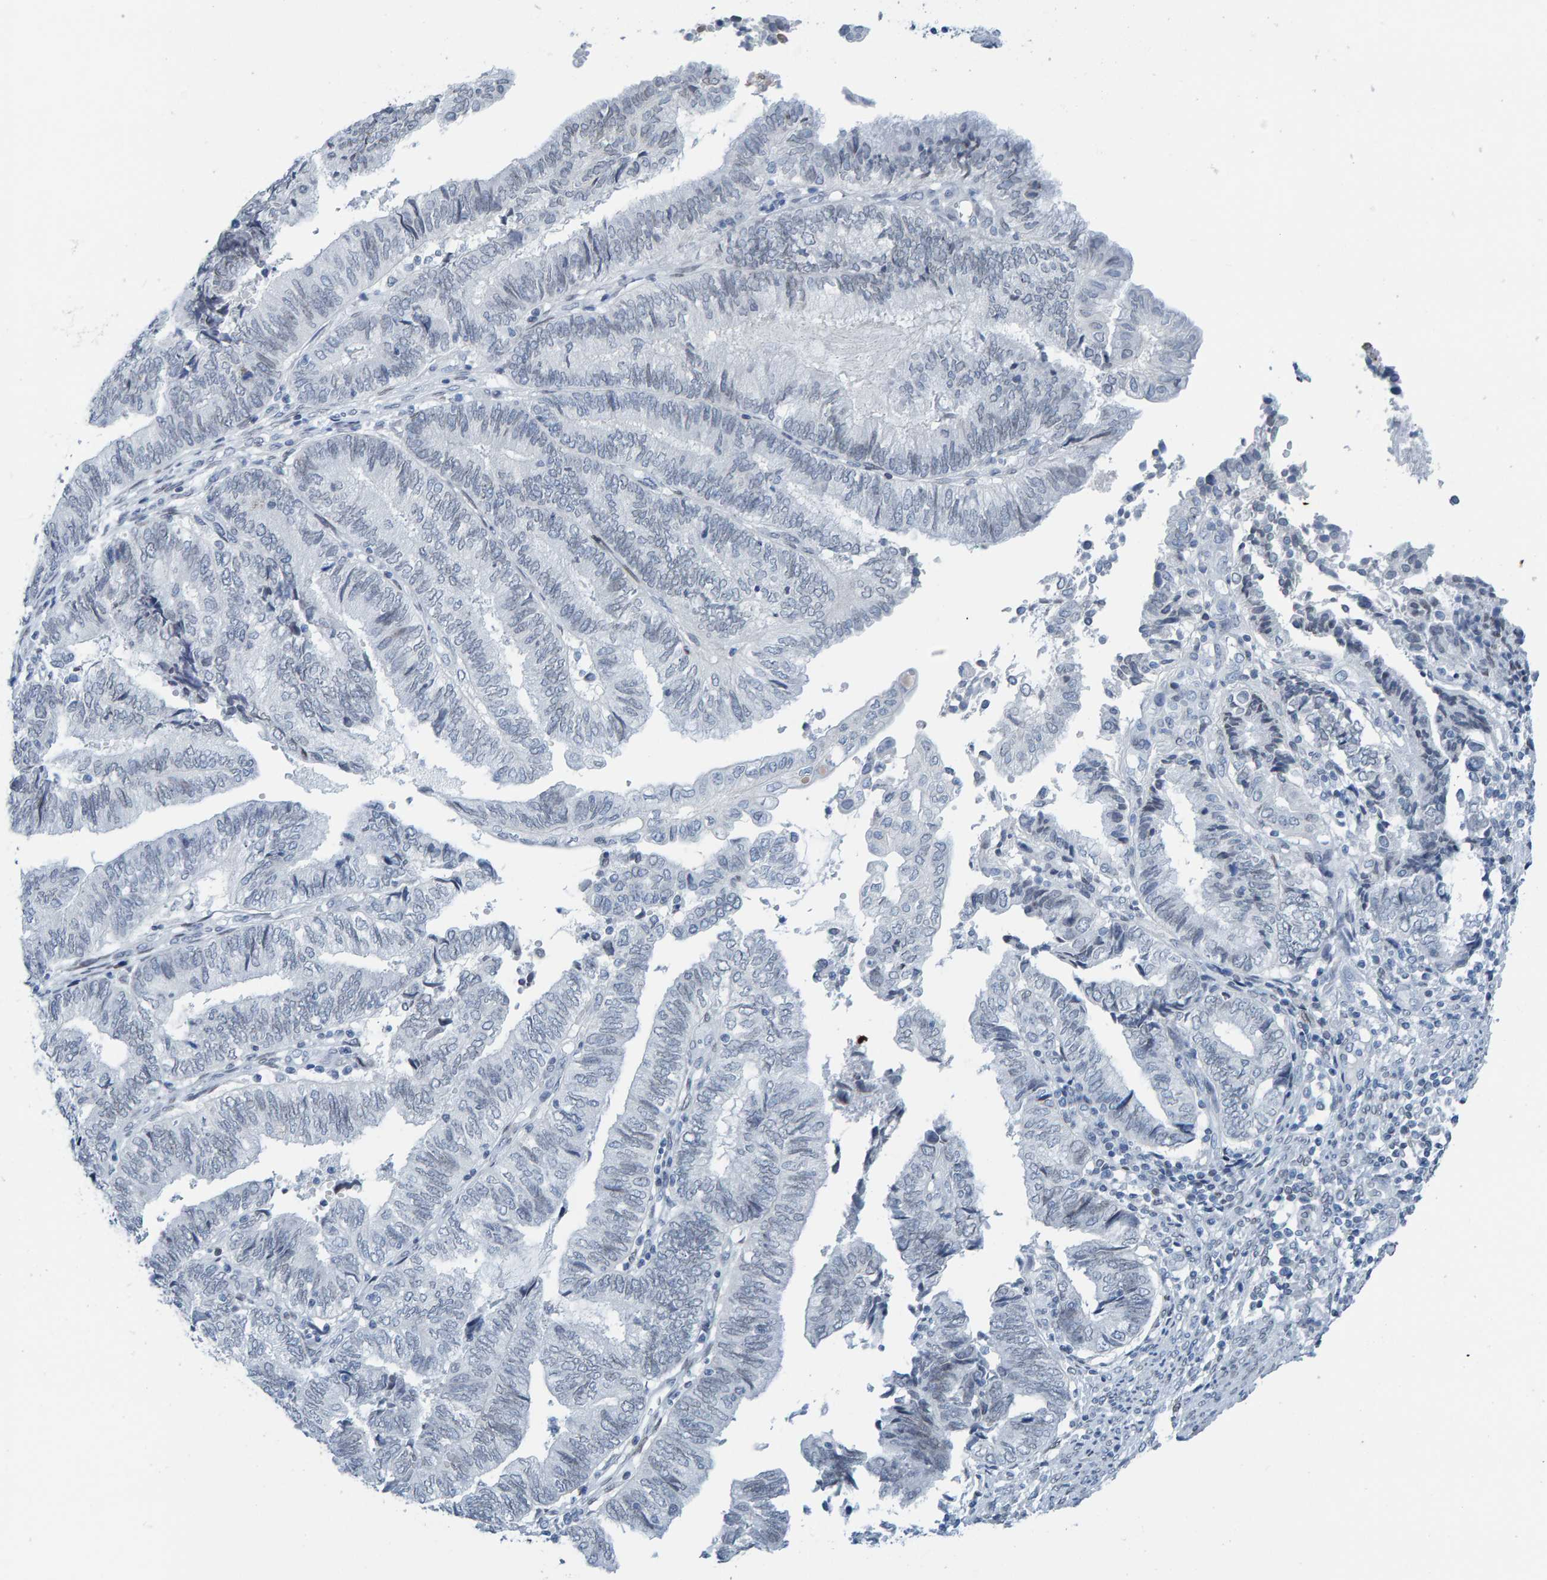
{"staining": {"intensity": "negative", "quantity": "none", "location": "none"}, "tissue": "endometrial cancer", "cell_type": "Tumor cells", "image_type": "cancer", "snomed": [{"axis": "morphology", "description": "Adenocarcinoma, NOS"}, {"axis": "topography", "description": "Uterus"}, {"axis": "topography", "description": "Endometrium"}], "caption": "Image shows no significant protein staining in tumor cells of endometrial cancer (adenocarcinoma).", "gene": "LMNB2", "patient": {"sex": "female", "age": 70}}